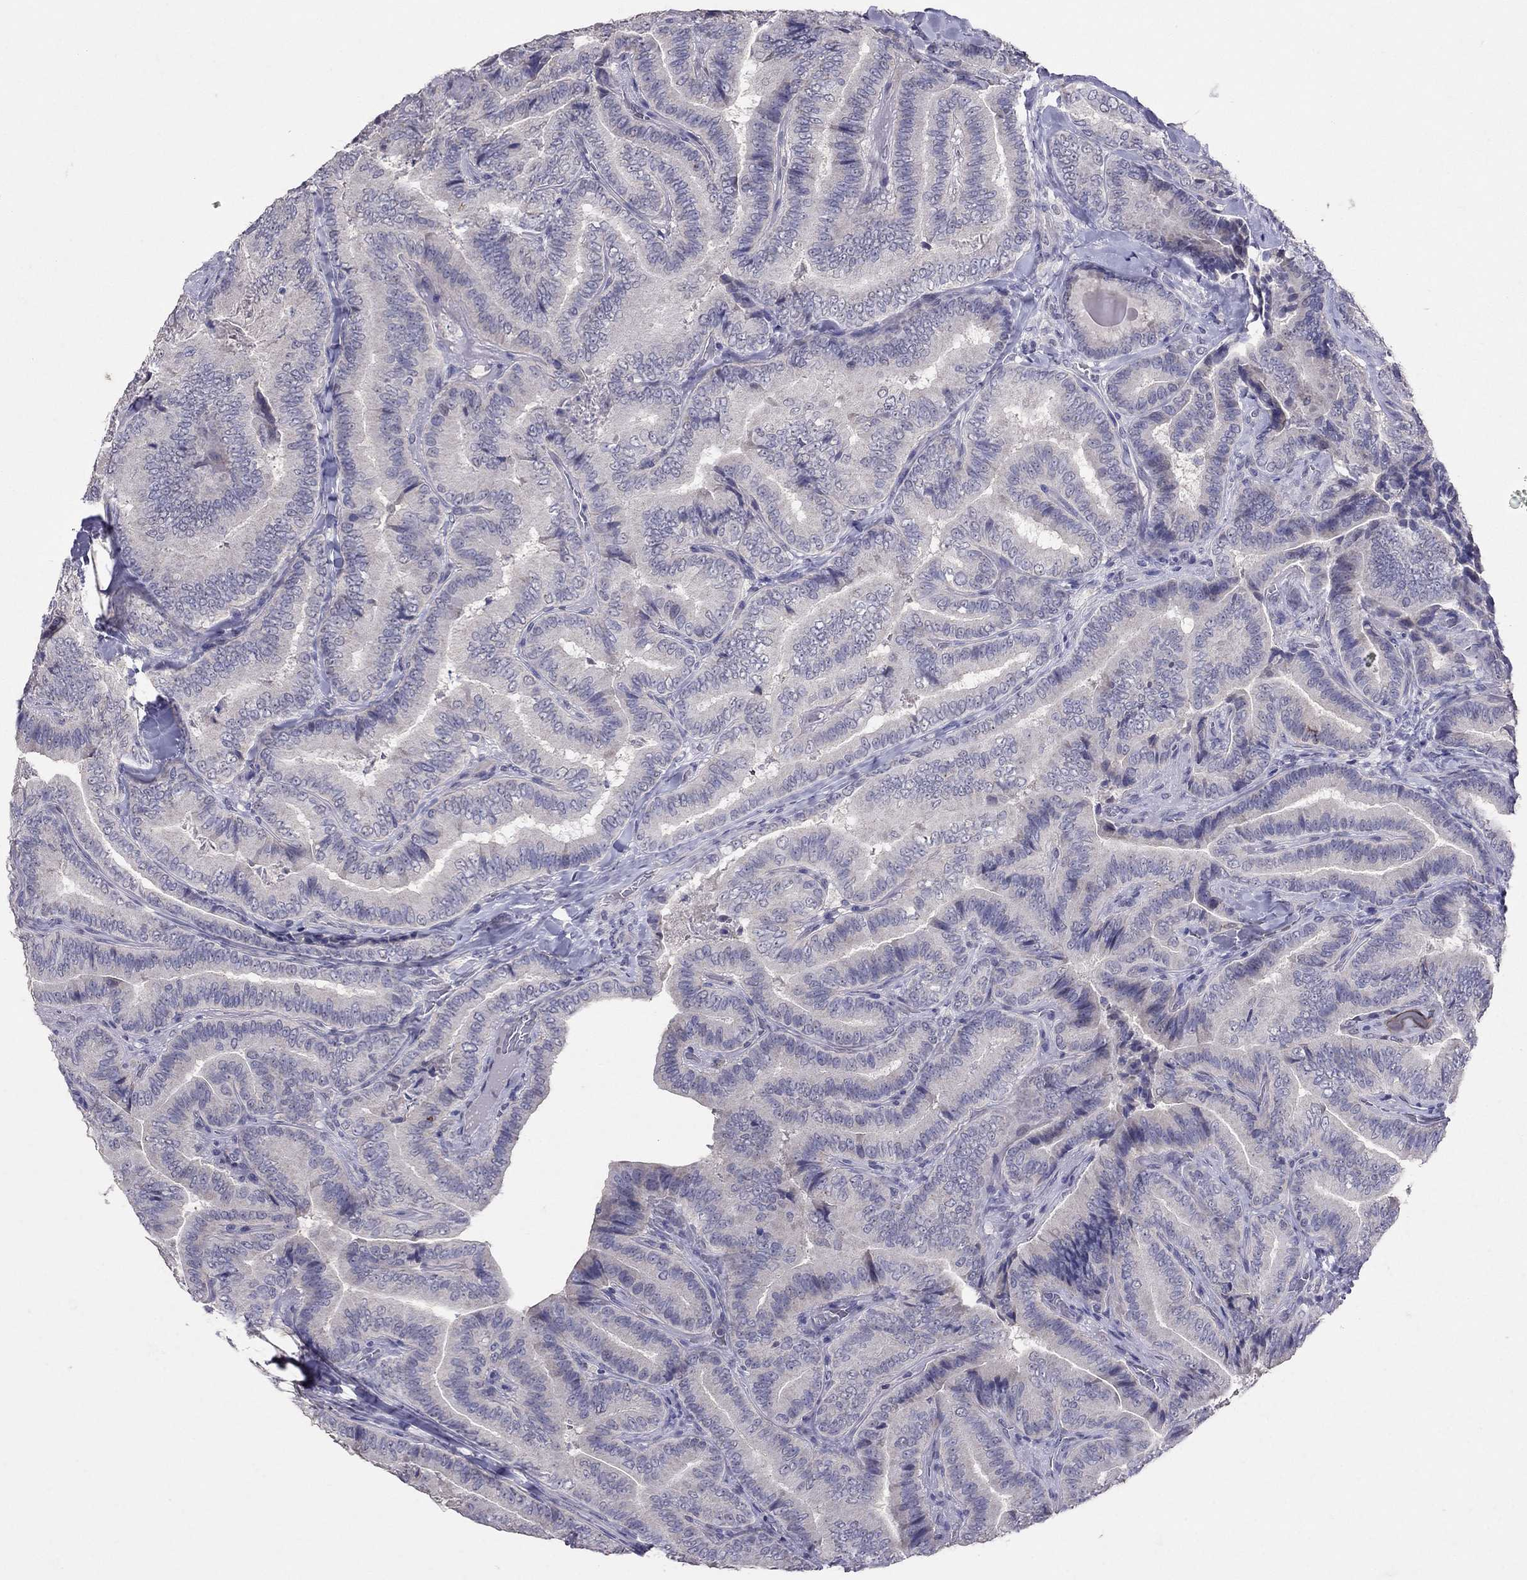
{"staining": {"intensity": "negative", "quantity": "none", "location": "none"}, "tissue": "thyroid cancer", "cell_type": "Tumor cells", "image_type": "cancer", "snomed": [{"axis": "morphology", "description": "Papillary adenocarcinoma, NOS"}, {"axis": "topography", "description": "Thyroid gland"}], "caption": "Immunohistochemistry of thyroid cancer (papillary adenocarcinoma) demonstrates no positivity in tumor cells.", "gene": "FST", "patient": {"sex": "male", "age": 61}}